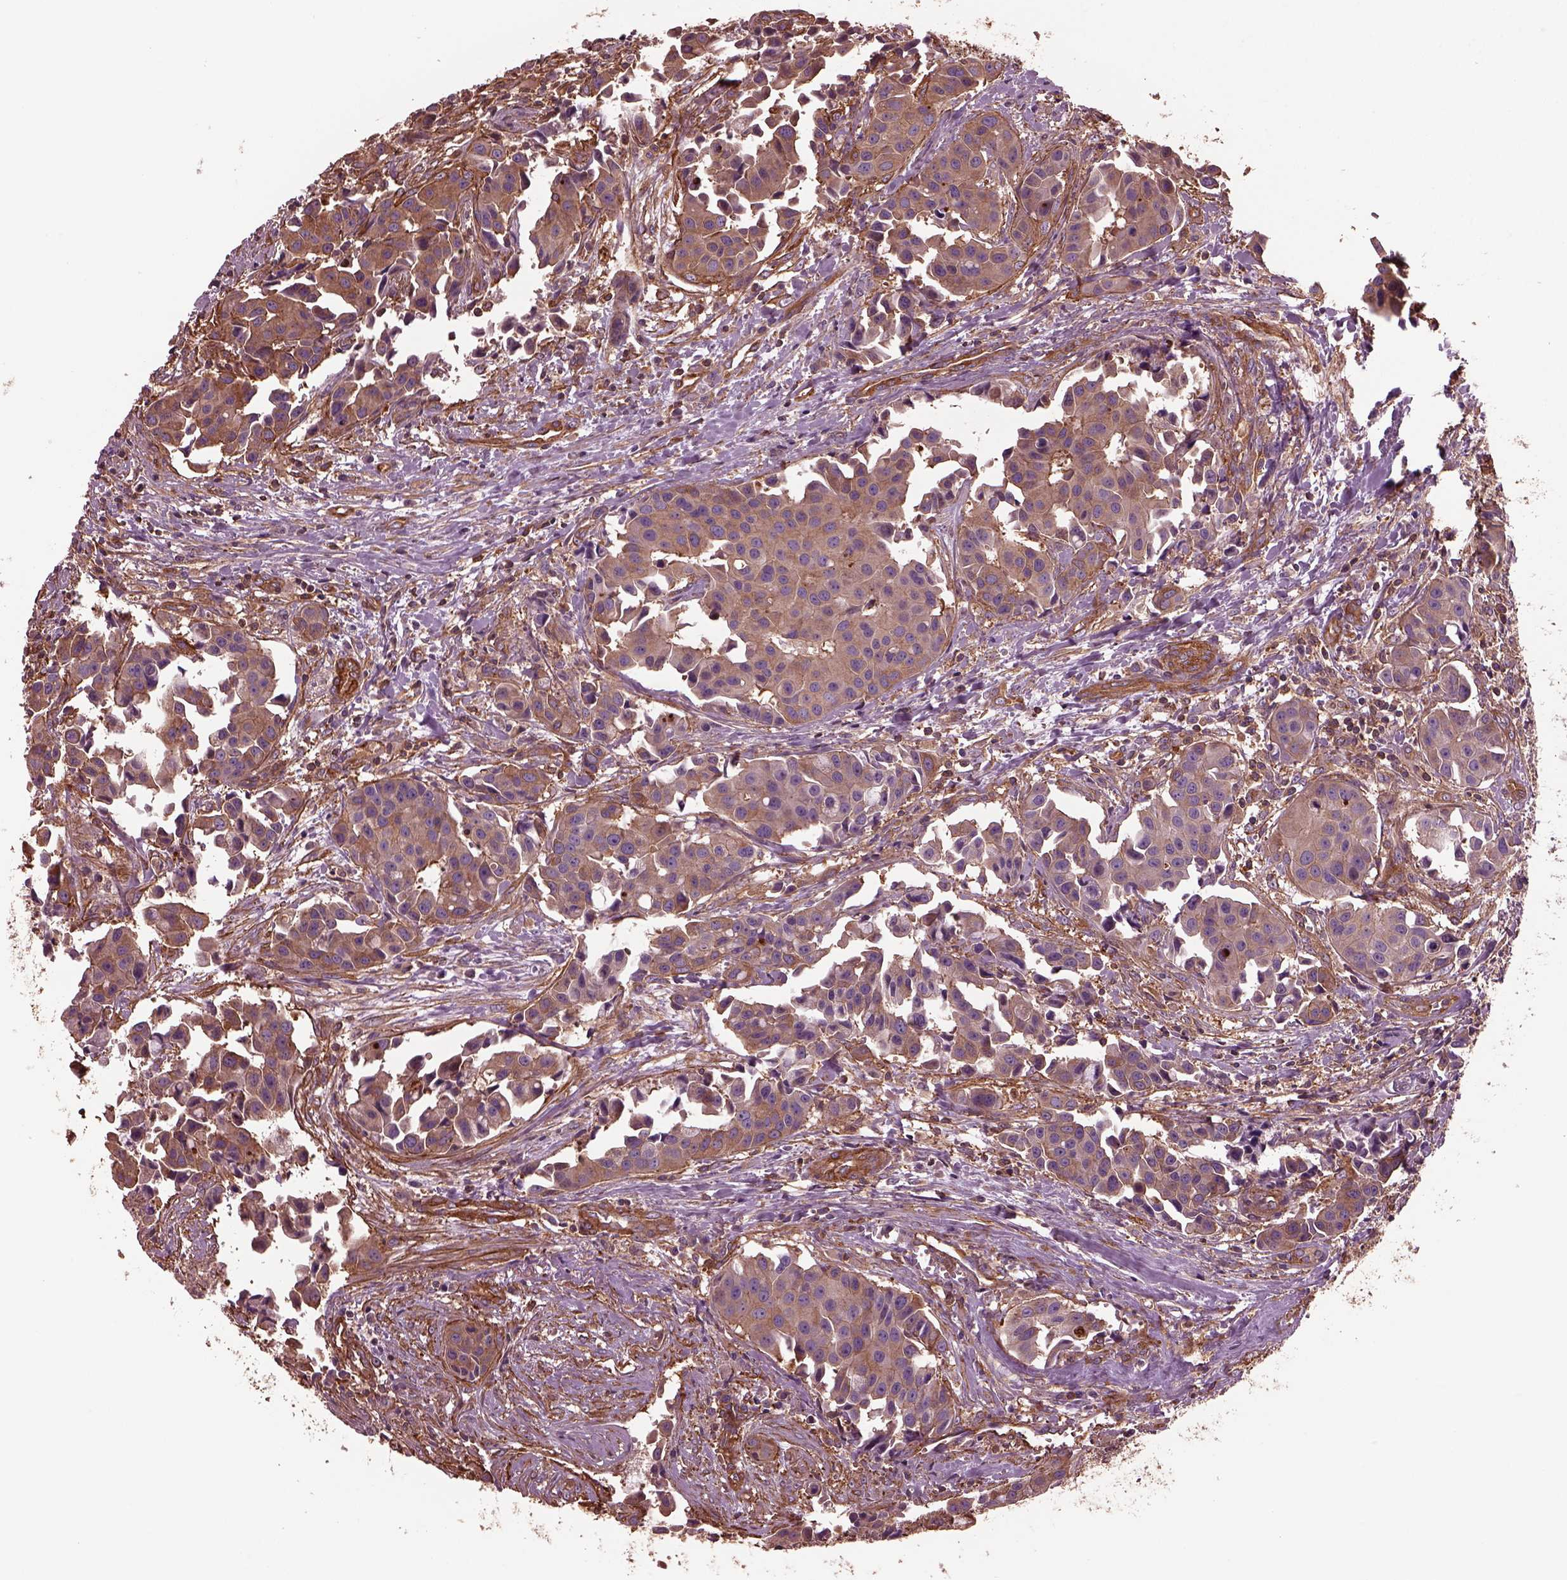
{"staining": {"intensity": "moderate", "quantity": ">75%", "location": "cytoplasmic/membranous"}, "tissue": "head and neck cancer", "cell_type": "Tumor cells", "image_type": "cancer", "snomed": [{"axis": "morphology", "description": "Adenocarcinoma, NOS"}, {"axis": "topography", "description": "Head-Neck"}], "caption": "Immunohistochemistry (DAB (3,3'-diaminobenzidine)) staining of human head and neck adenocarcinoma displays moderate cytoplasmic/membranous protein staining in approximately >75% of tumor cells.", "gene": "MYL6", "patient": {"sex": "male", "age": 76}}